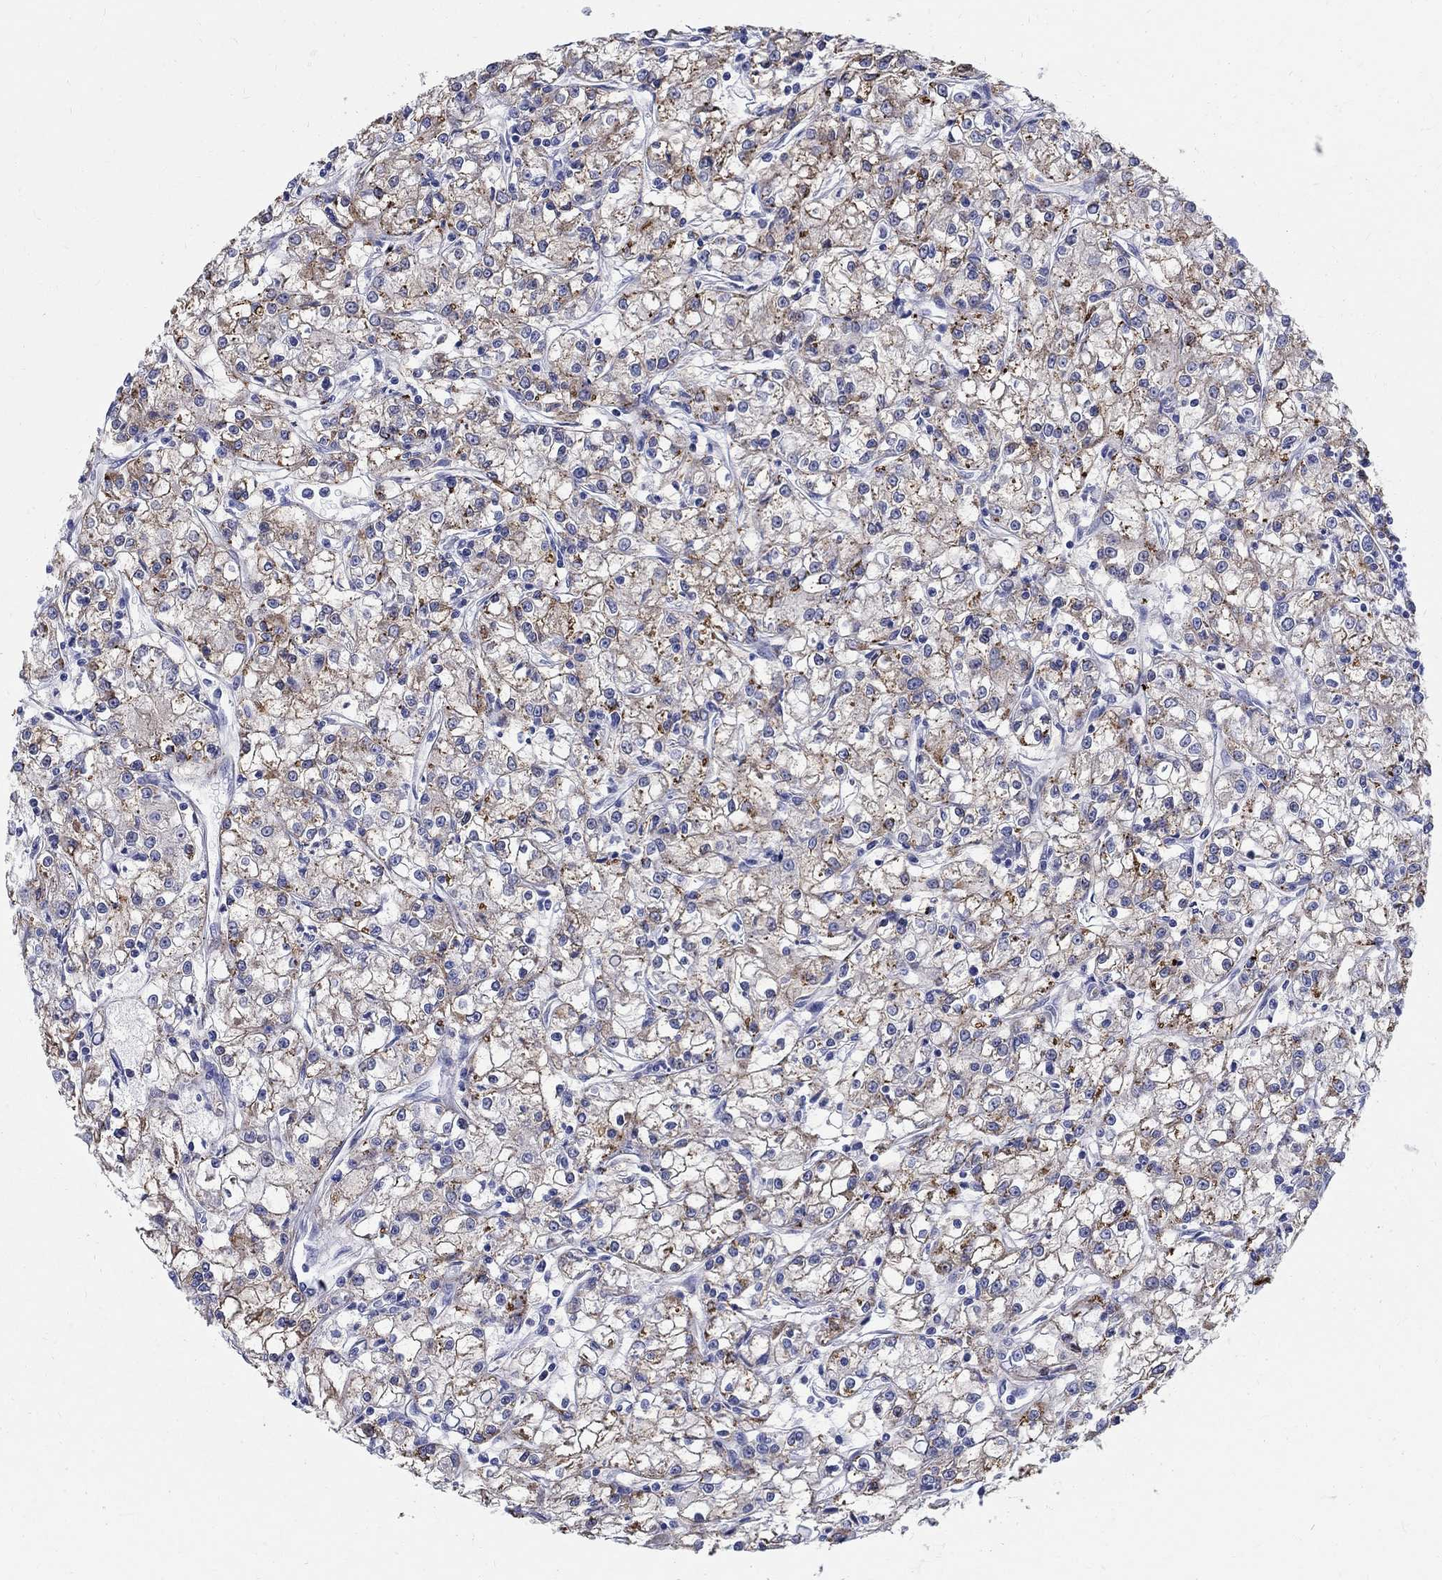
{"staining": {"intensity": "weak", "quantity": "25%-75%", "location": "cytoplasmic/membranous"}, "tissue": "renal cancer", "cell_type": "Tumor cells", "image_type": "cancer", "snomed": [{"axis": "morphology", "description": "Adenocarcinoma, NOS"}, {"axis": "topography", "description": "Kidney"}], "caption": "Immunohistochemistry image of renal cancer stained for a protein (brown), which reveals low levels of weak cytoplasmic/membranous expression in approximately 25%-75% of tumor cells.", "gene": "SOX2", "patient": {"sex": "female", "age": 59}}